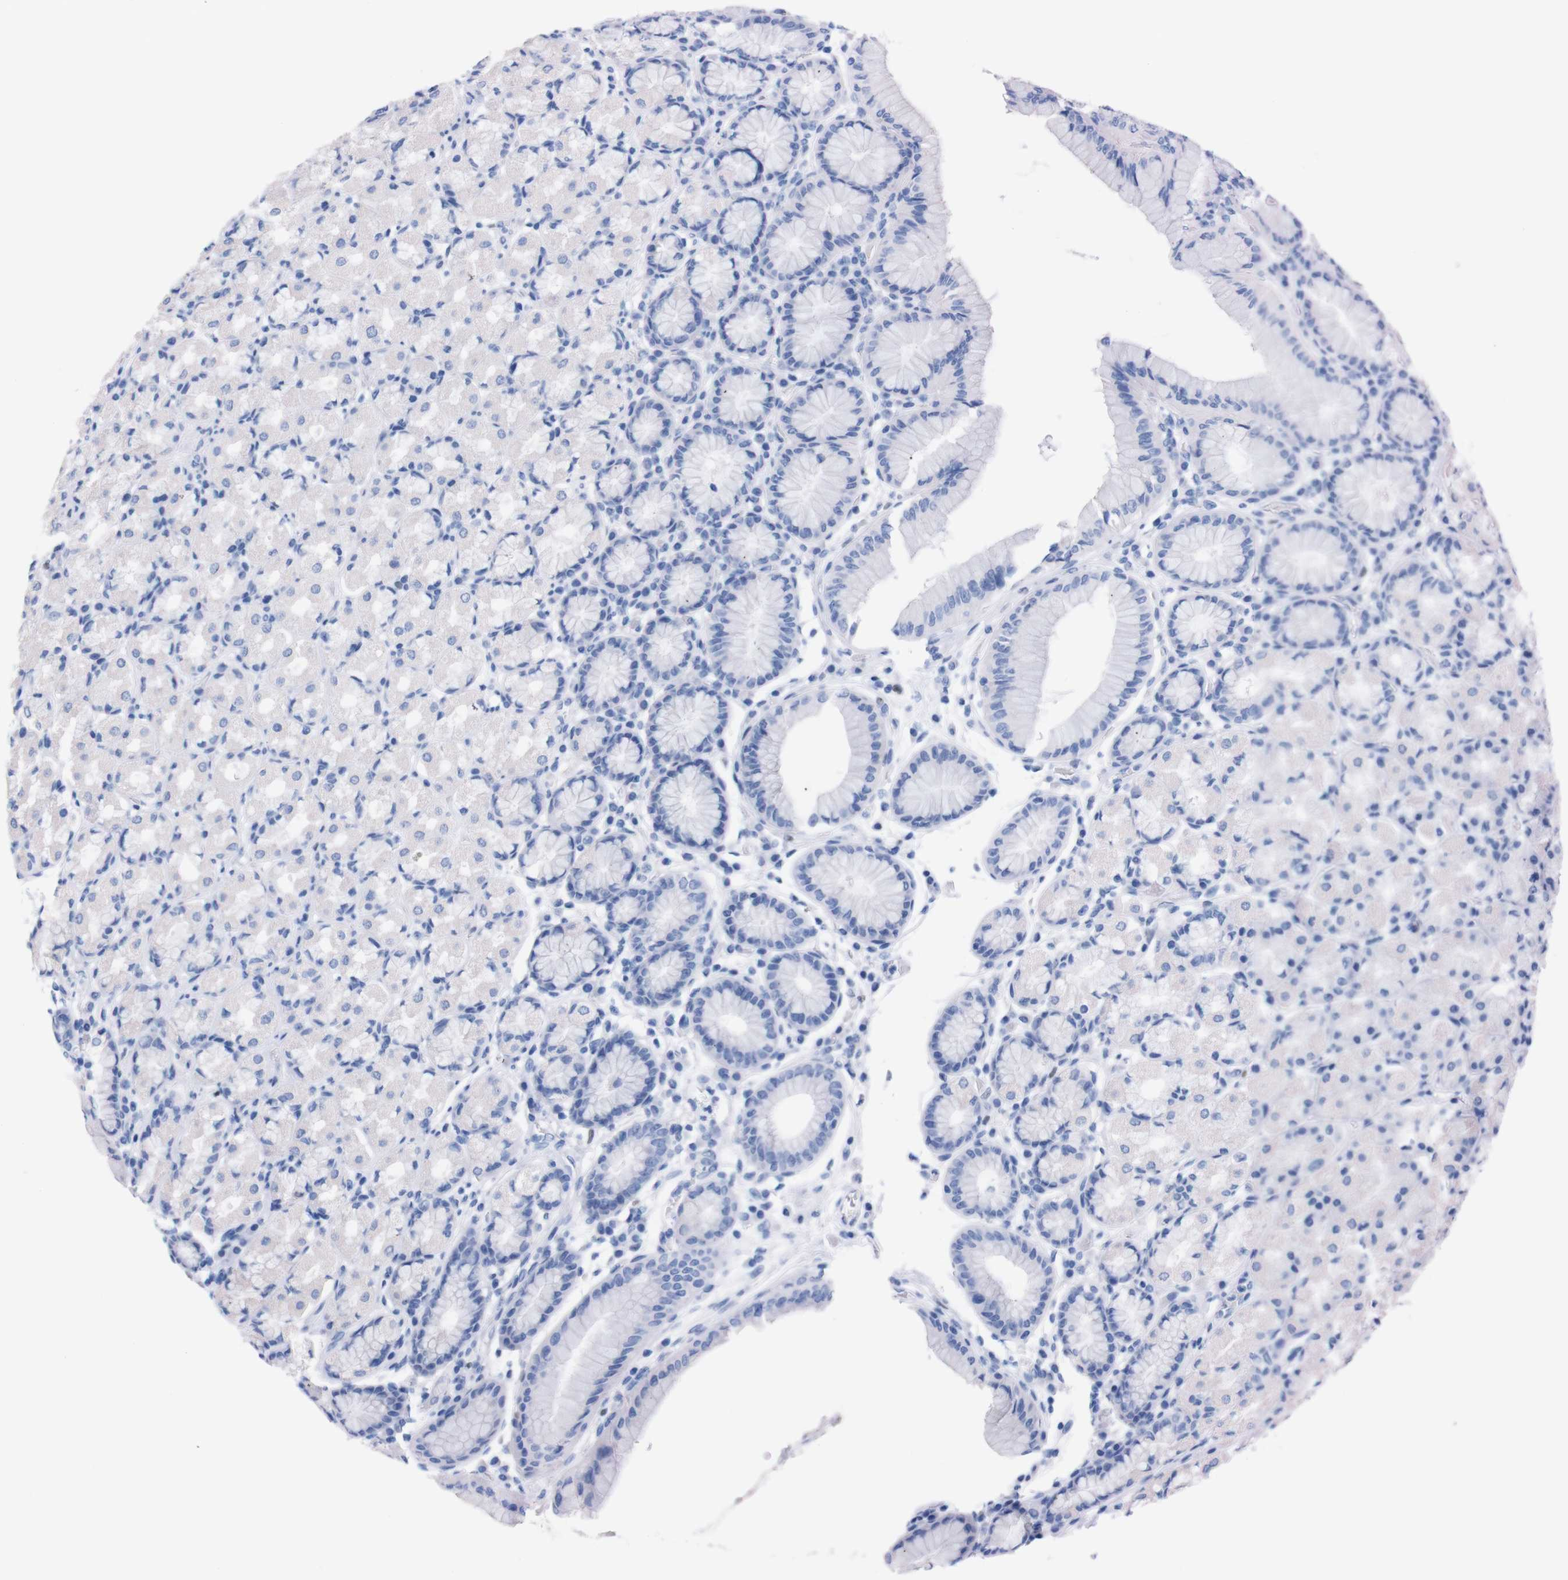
{"staining": {"intensity": "negative", "quantity": "none", "location": "none"}, "tissue": "stomach", "cell_type": "Glandular cells", "image_type": "normal", "snomed": [{"axis": "morphology", "description": "Normal tissue, NOS"}, {"axis": "topography", "description": "Stomach, upper"}], "caption": "Glandular cells show no significant protein staining in unremarkable stomach.", "gene": "P2RY12", "patient": {"sex": "male", "age": 68}}